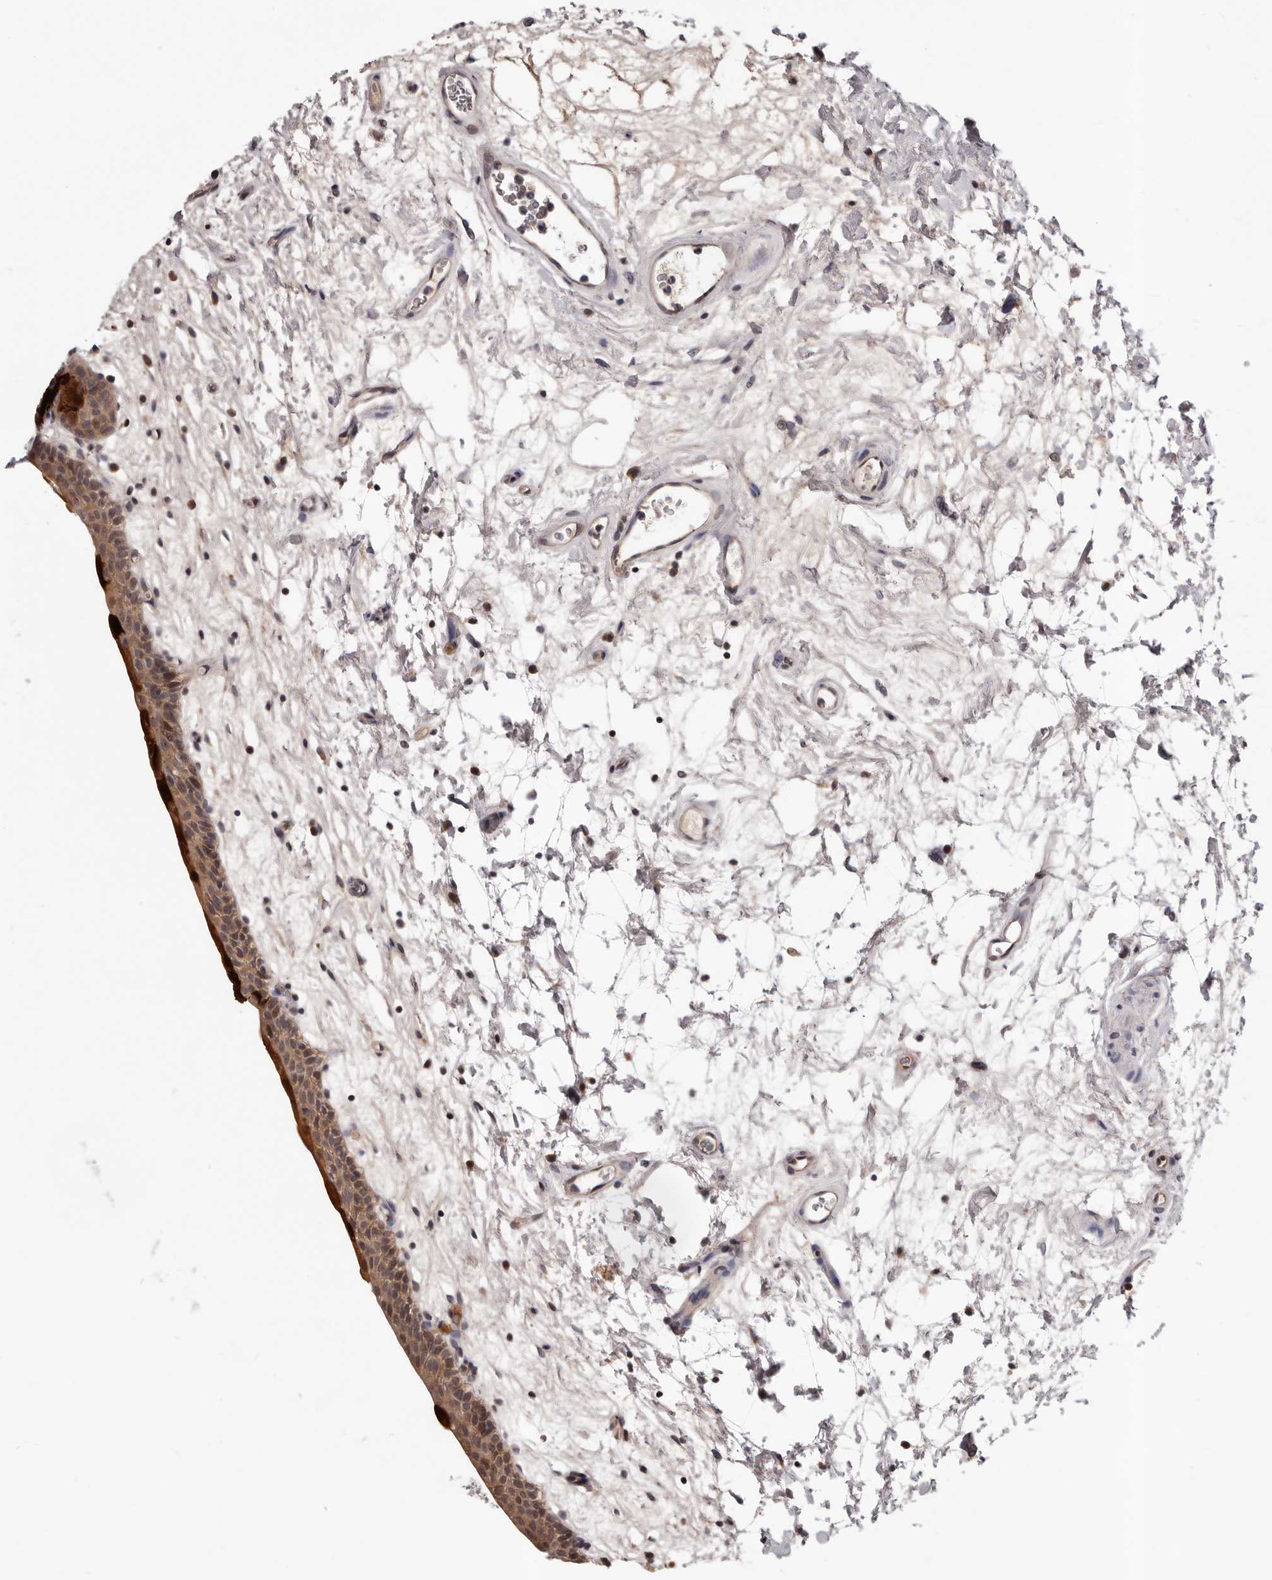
{"staining": {"intensity": "strong", "quantity": "<25%", "location": "cytoplasmic/membranous,nuclear"}, "tissue": "urinary bladder", "cell_type": "Urothelial cells", "image_type": "normal", "snomed": [{"axis": "morphology", "description": "Normal tissue, NOS"}, {"axis": "topography", "description": "Urinary bladder"}], "caption": "High-power microscopy captured an immunohistochemistry (IHC) histopathology image of benign urinary bladder, revealing strong cytoplasmic/membranous,nuclear staining in about <25% of urothelial cells. Nuclei are stained in blue.", "gene": "MED8", "patient": {"sex": "male", "age": 83}}